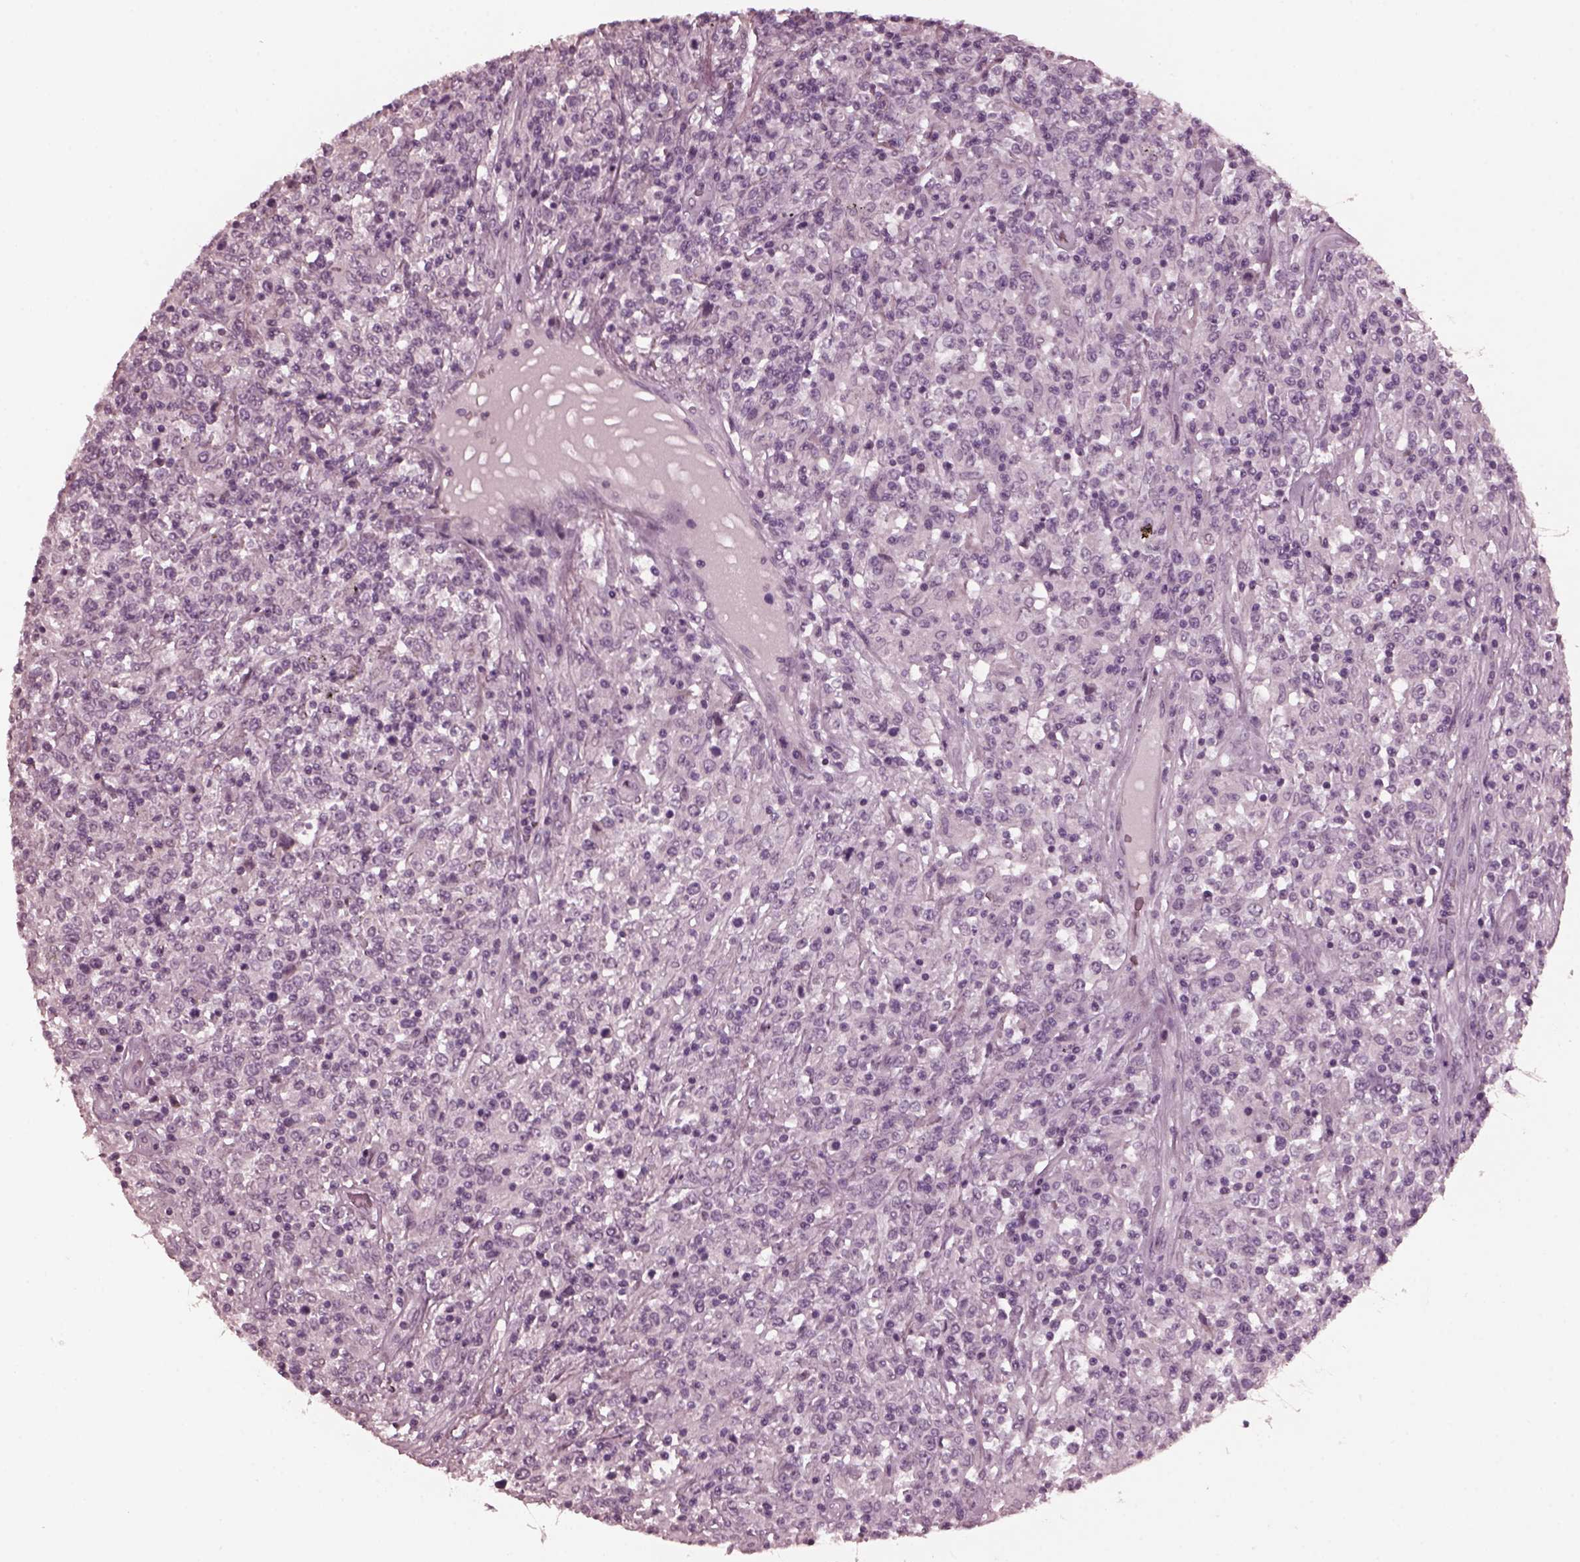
{"staining": {"intensity": "negative", "quantity": "none", "location": "none"}, "tissue": "lymphoma", "cell_type": "Tumor cells", "image_type": "cancer", "snomed": [{"axis": "morphology", "description": "Malignant lymphoma, non-Hodgkin's type, High grade"}, {"axis": "topography", "description": "Lung"}], "caption": "IHC of human high-grade malignant lymphoma, non-Hodgkin's type shows no expression in tumor cells.", "gene": "CGA", "patient": {"sex": "male", "age": 79}}